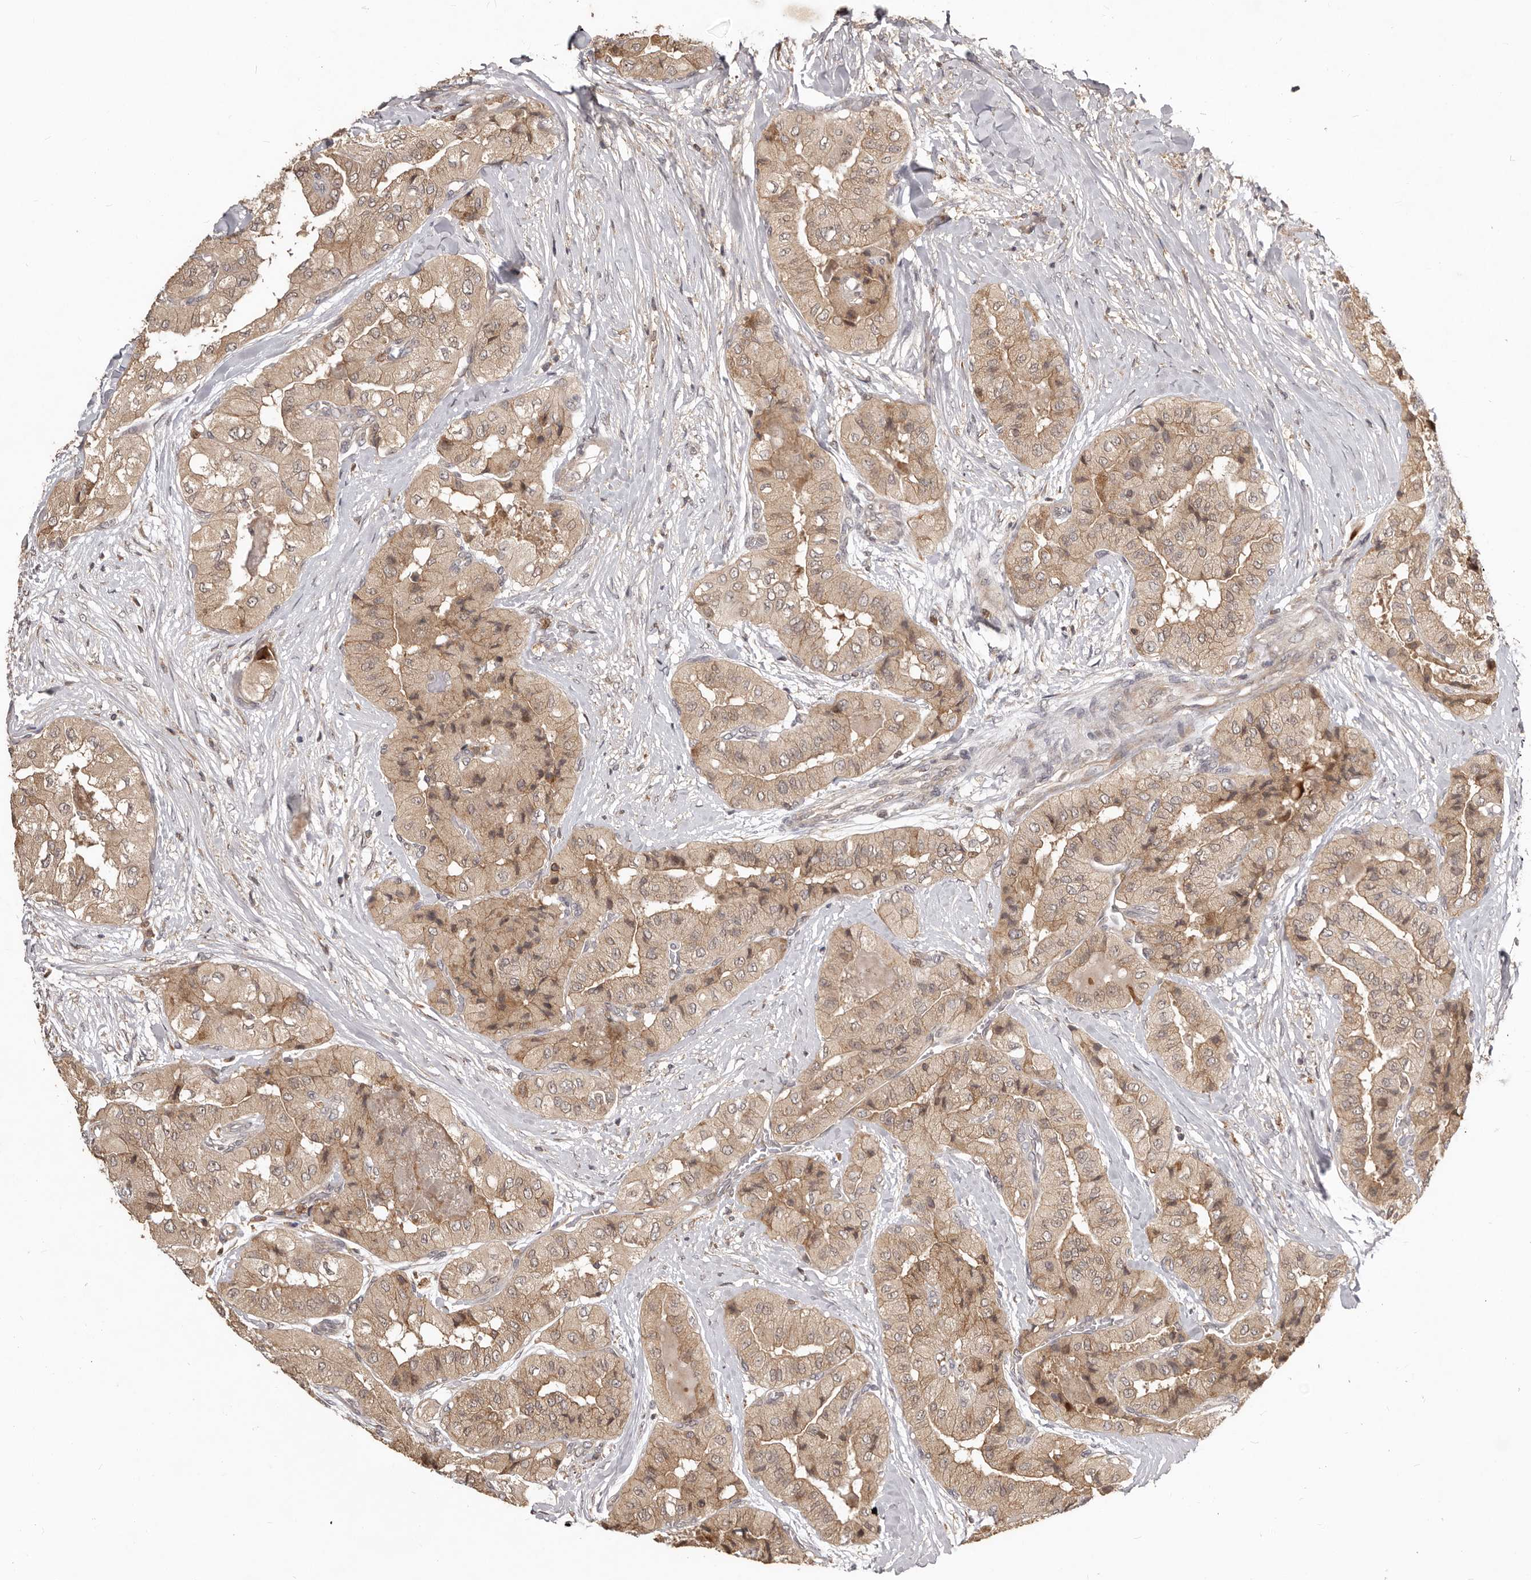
{"staining": {"intensity": "weak", "quantity": ">75%", "location": "cytoplasmic/membranous"}, "tissue": "thyroid cancer", "cell_type": "Tumor cells", "image_type": "cancer", "snomed": [{"axis": "morphology", "description": "Papillary adenocarcinoma, NOS"}, {"axis": "topography", "description": "Thyroid gland"}], "caption": "Protein staining of thyroid papillary adenocarcinoma tissue reveals weak cytoplasmic/membranous staining in about >75% of tumor cells.", "gene": "RNF187", "patient": {"sex": "female", "age": 59}}